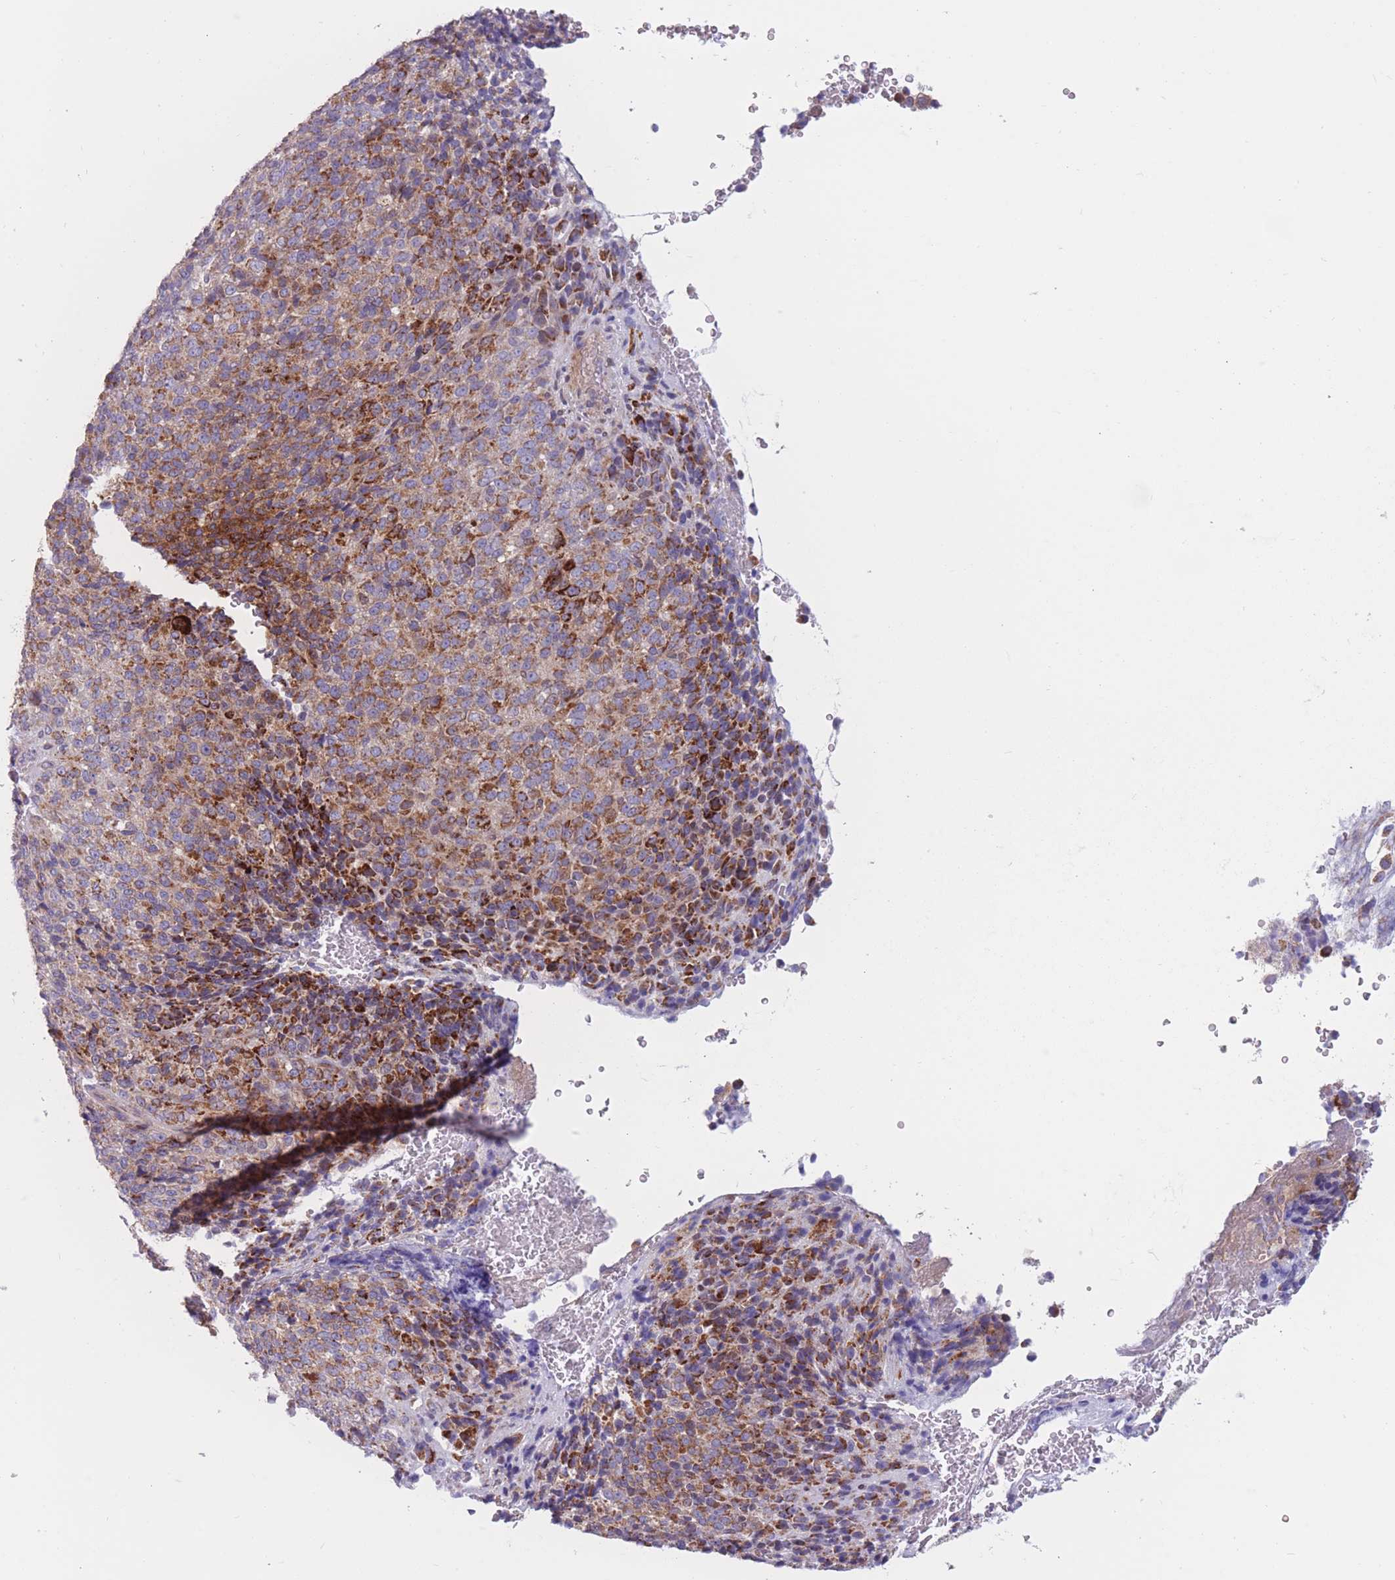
{"staining": {"intensity": "moderate", "quantity": ">75%", "location": "cytoplasmic/membranous"}, "tissue": "melanoma", "cell_type": "Tumor cells", "image_type": "cancer", "snomed": [{"axis": "morphology", "description": "Malignant melanoma, Metastatic site"}, {"axis": "topography", "description": "Brain"}], "caption": "Melanoma tissue exhibits moderate cytoplasmic/membranous staining in approximately >75% of tumor cells, visualized by immunohistochemistry.", "gene": "PDE4A", "patient": {"sex": "female", "age": 56}}